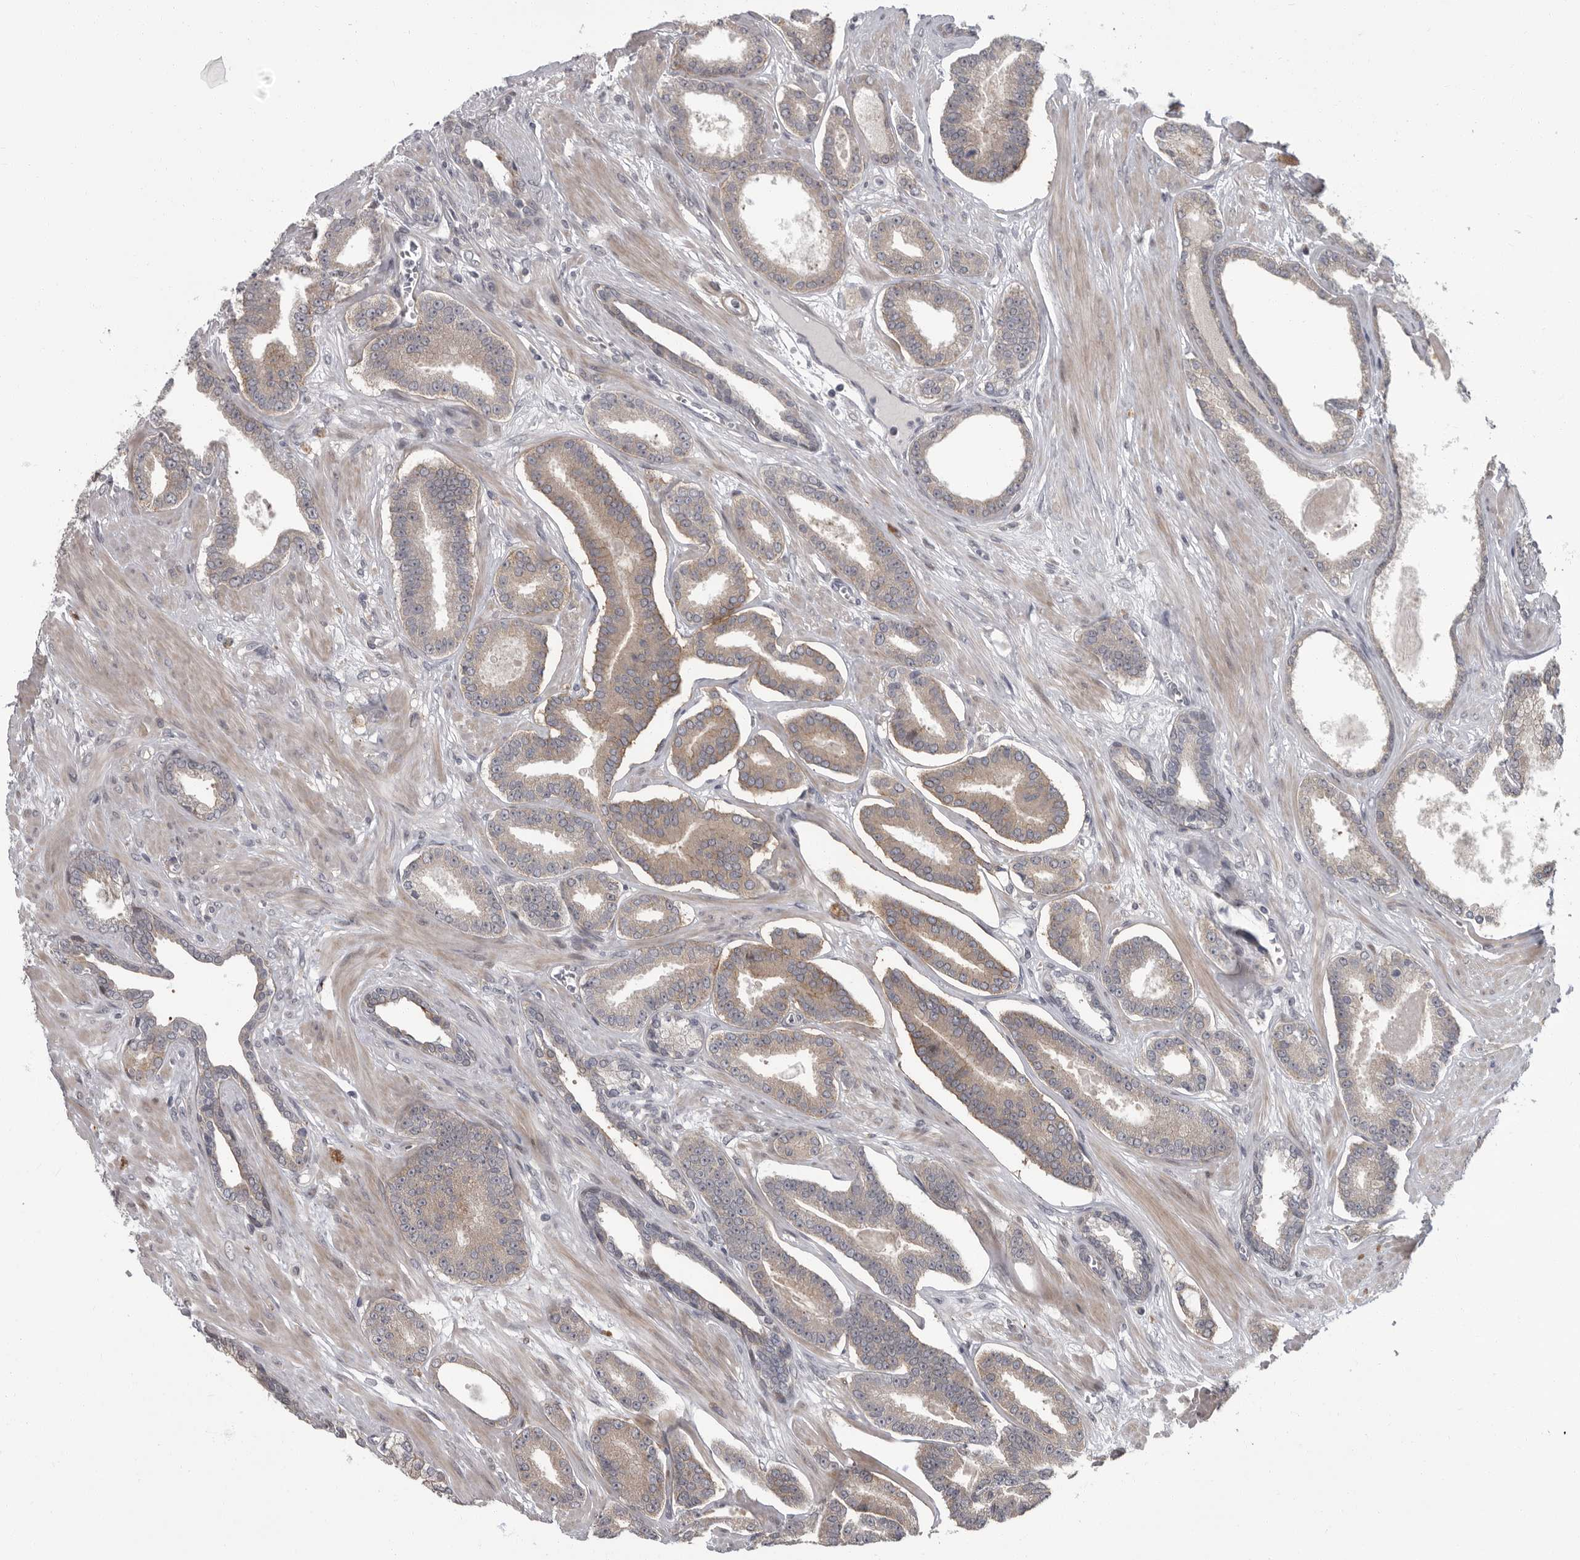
{"staining": {"intensity": "weak", "quantity": "25%-75%", "location": "cytoplasmic/membranous"}, "tissue": "prostate cancer", "cell_type": "Tumor cells", "image_type": "cancer", "snomed": [{"axis": "morphology", "description": "Adenocarcinoma, Low grade"}, {"axis": "topography", "description": "Prostate"}], "caption": "This is an image of immunohistochemistry (IHC) staining of prostate low-grade adenocarcinoma, which shows weak positivity in the cytoplasmic/membranous of tumor cells.", "gene": "PDE7A", "patient": {"sex": "male", "age": 70}}